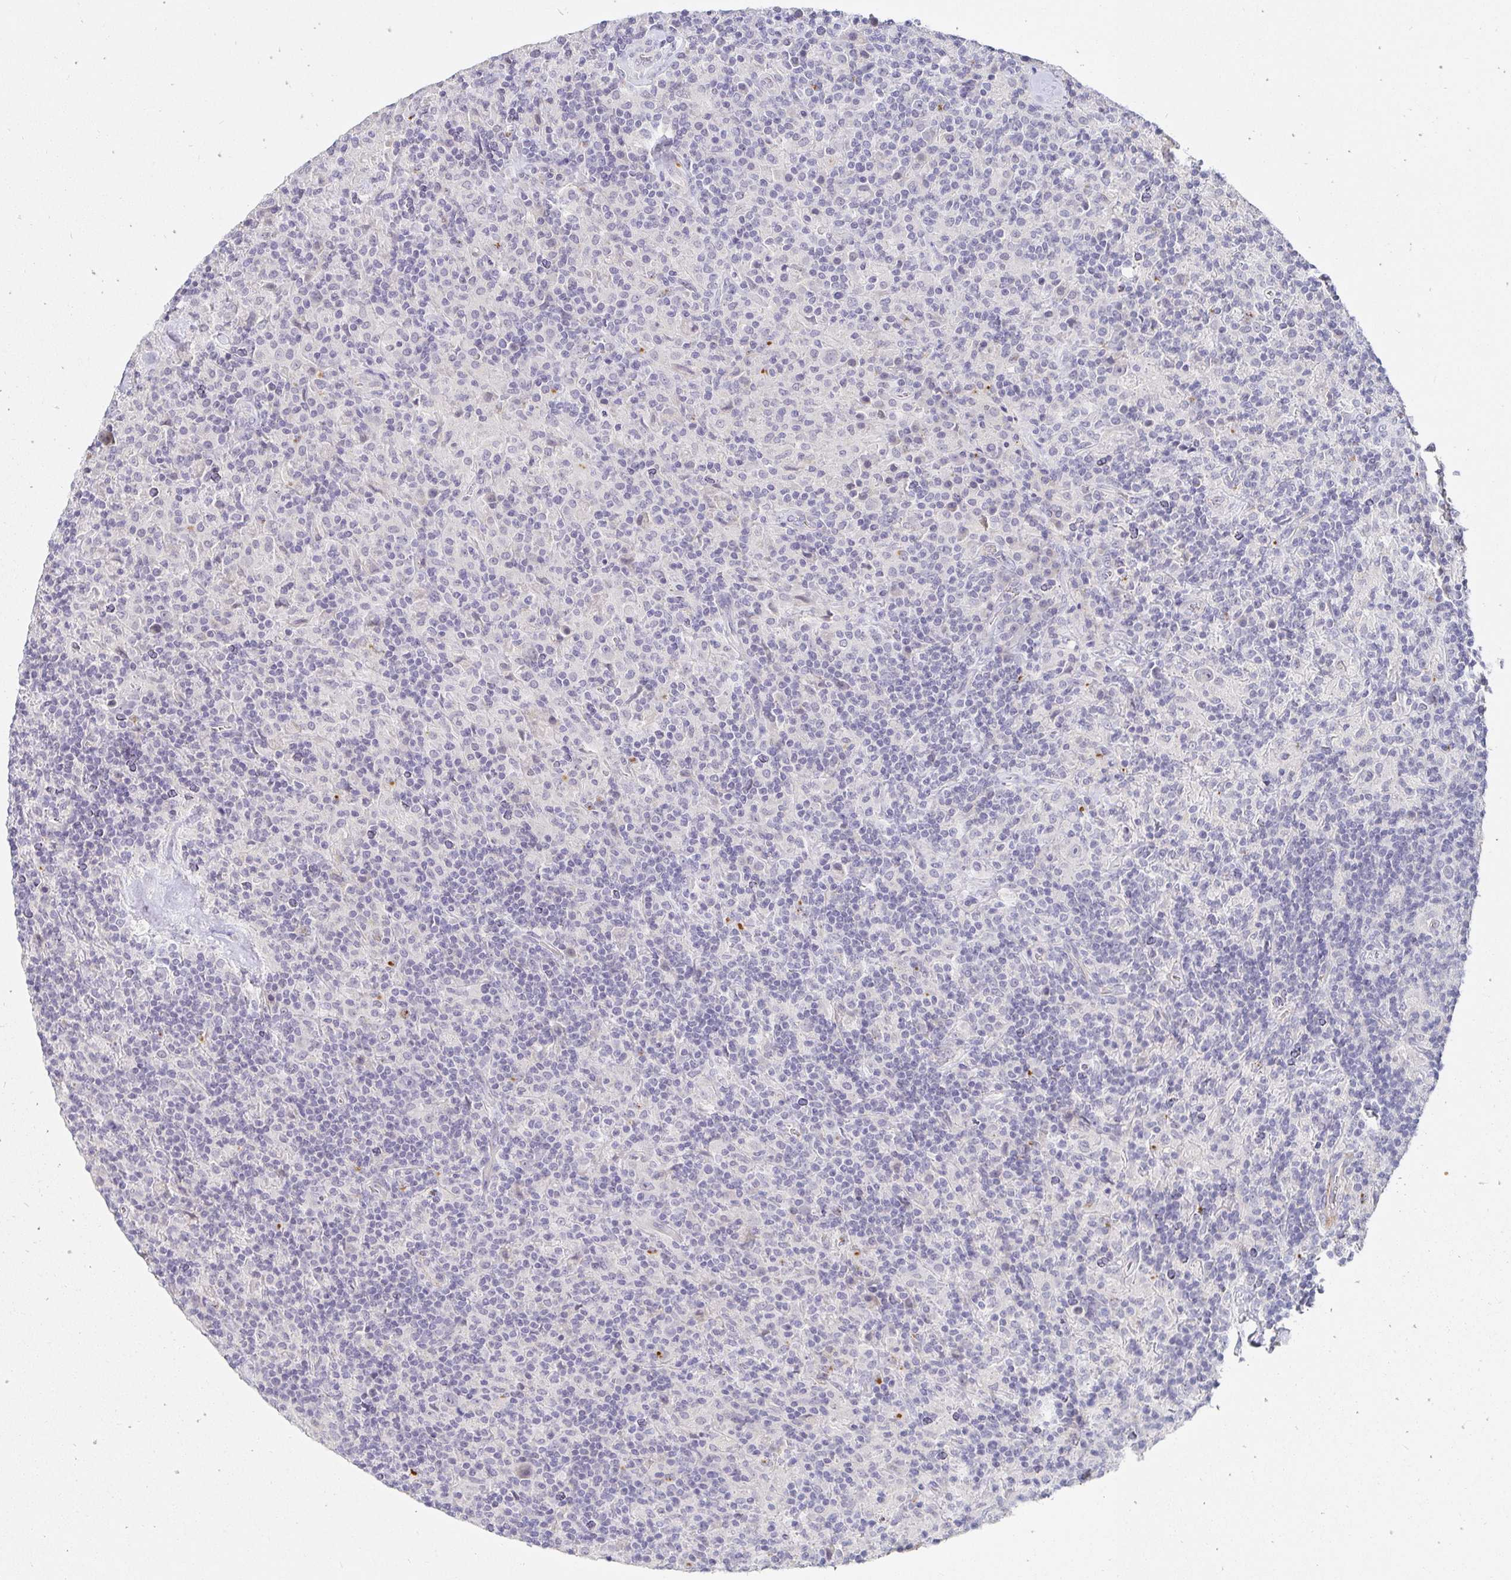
{"staining": {"intensity": "negative", "quantity": "none", "location": "none"}, "tissue": "lymphoma", "cell_type": "Tumor cells", "image_type": "cancer", "snomed": [{"axis": "morphology", "description": "Hodgkin's disease, NOS"}, {"axis": "topography", "description": "Lymph node"}], "caption": "DAB (3,3'-diaminobenzidine) immunohistochemical staining of Hodgkin's disease demonstrates no significant positivity in tumor cells. The staining is performed using DAB (3,3'-diaminobenzidine) brown chromogen with nuclei counter-stained in using hematoxylin.", "gene": "PDX1", "patient": {"sex": "male", "age": 70}}